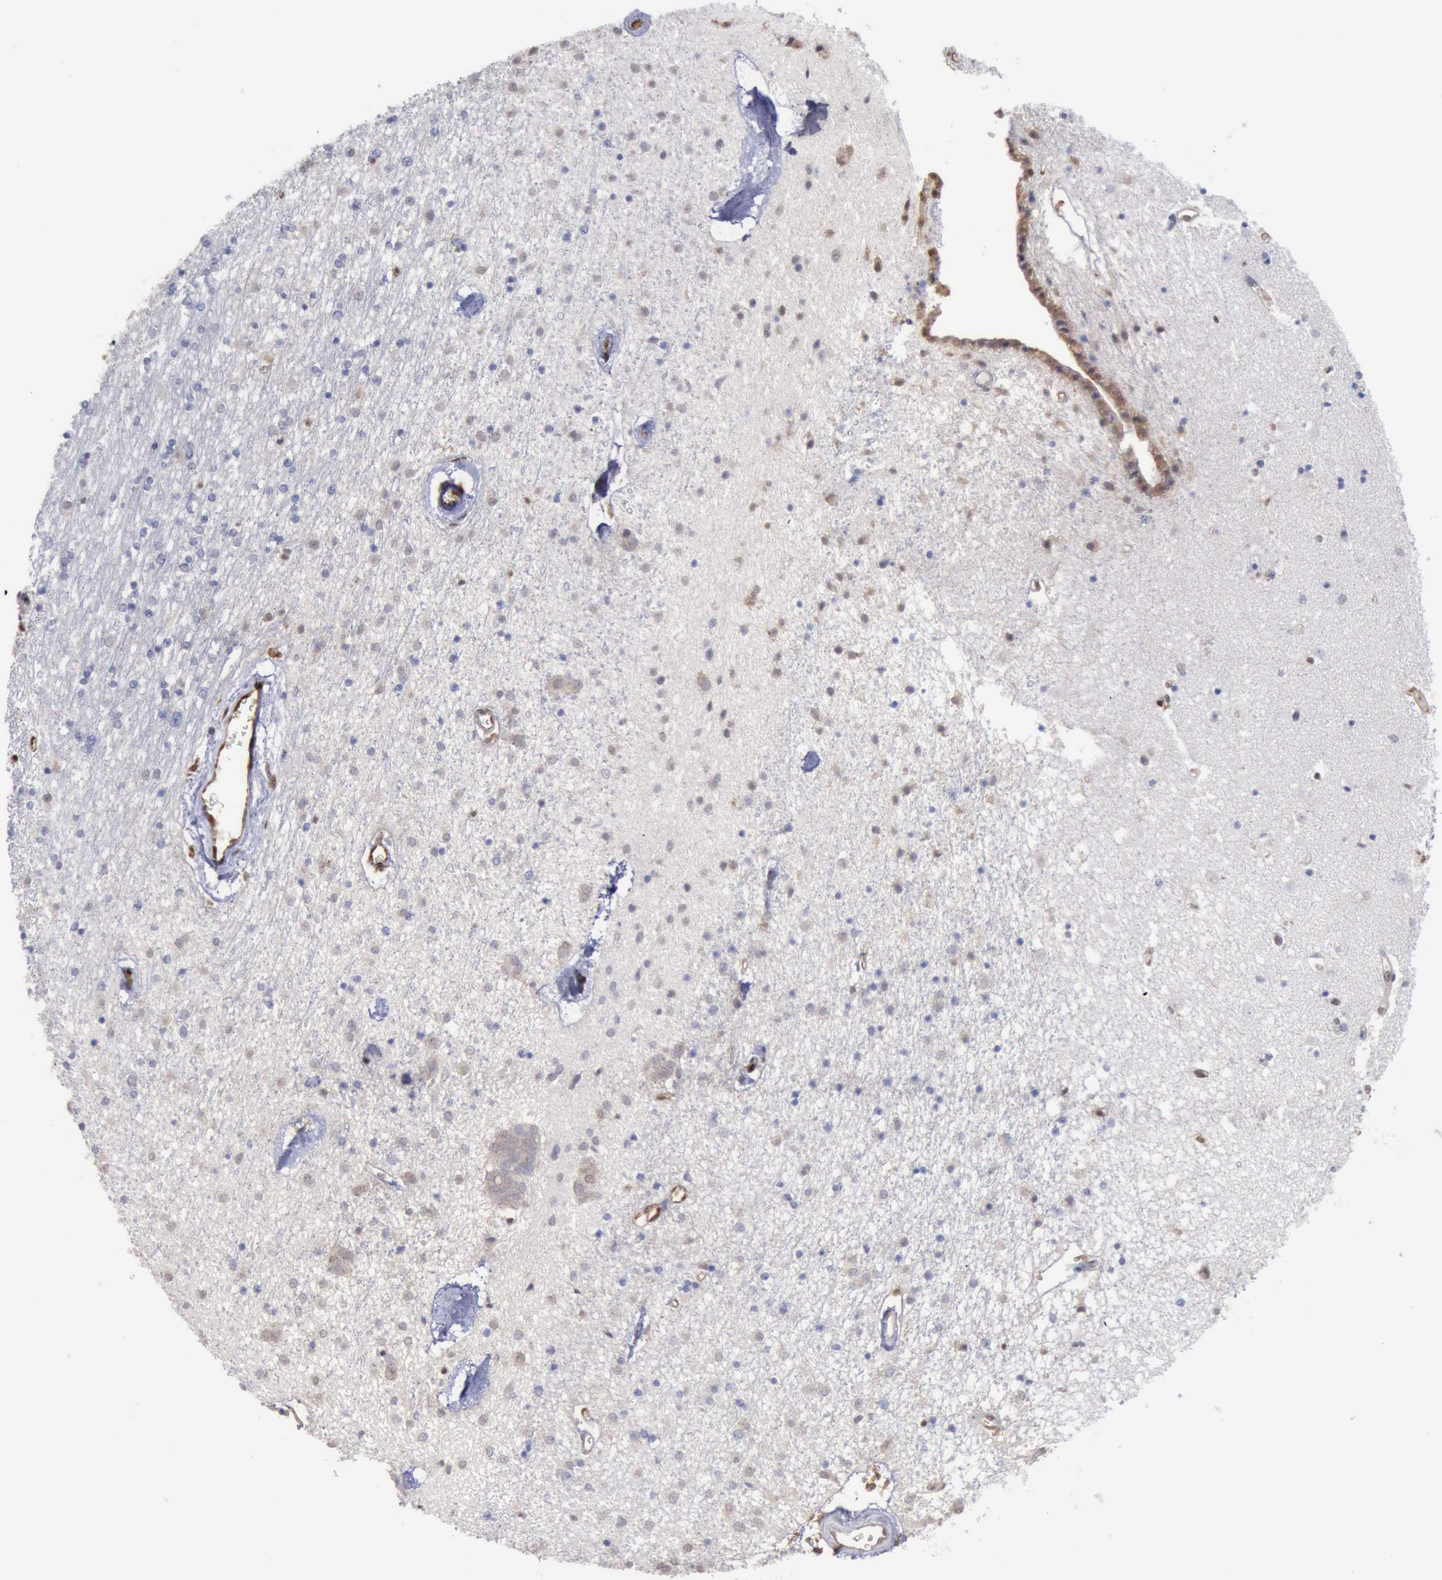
{"staining": {"intensity": "weak", "quantity": "<25%", "location": "cytoplasmic/membranous,nuclear"}, "tissue": "caudate", "cell_type": "Glial cells", "image_type": "normal", "snomed": [{"axis": "morphology", "description": "Normal tissue, NOS"}, {"axis": "topography", "description": "Lateral ventricle wall"}], "caption": "An immunohistochemistry (IHC) micrograph of benign caudate is shown. There is no staining in glial cells of caudate. (Immunohistochemistry (ihc), brightfield microscopy, high magnification).", "gene": "STAT1", "patient": {"sex": "female", "age": 54}}